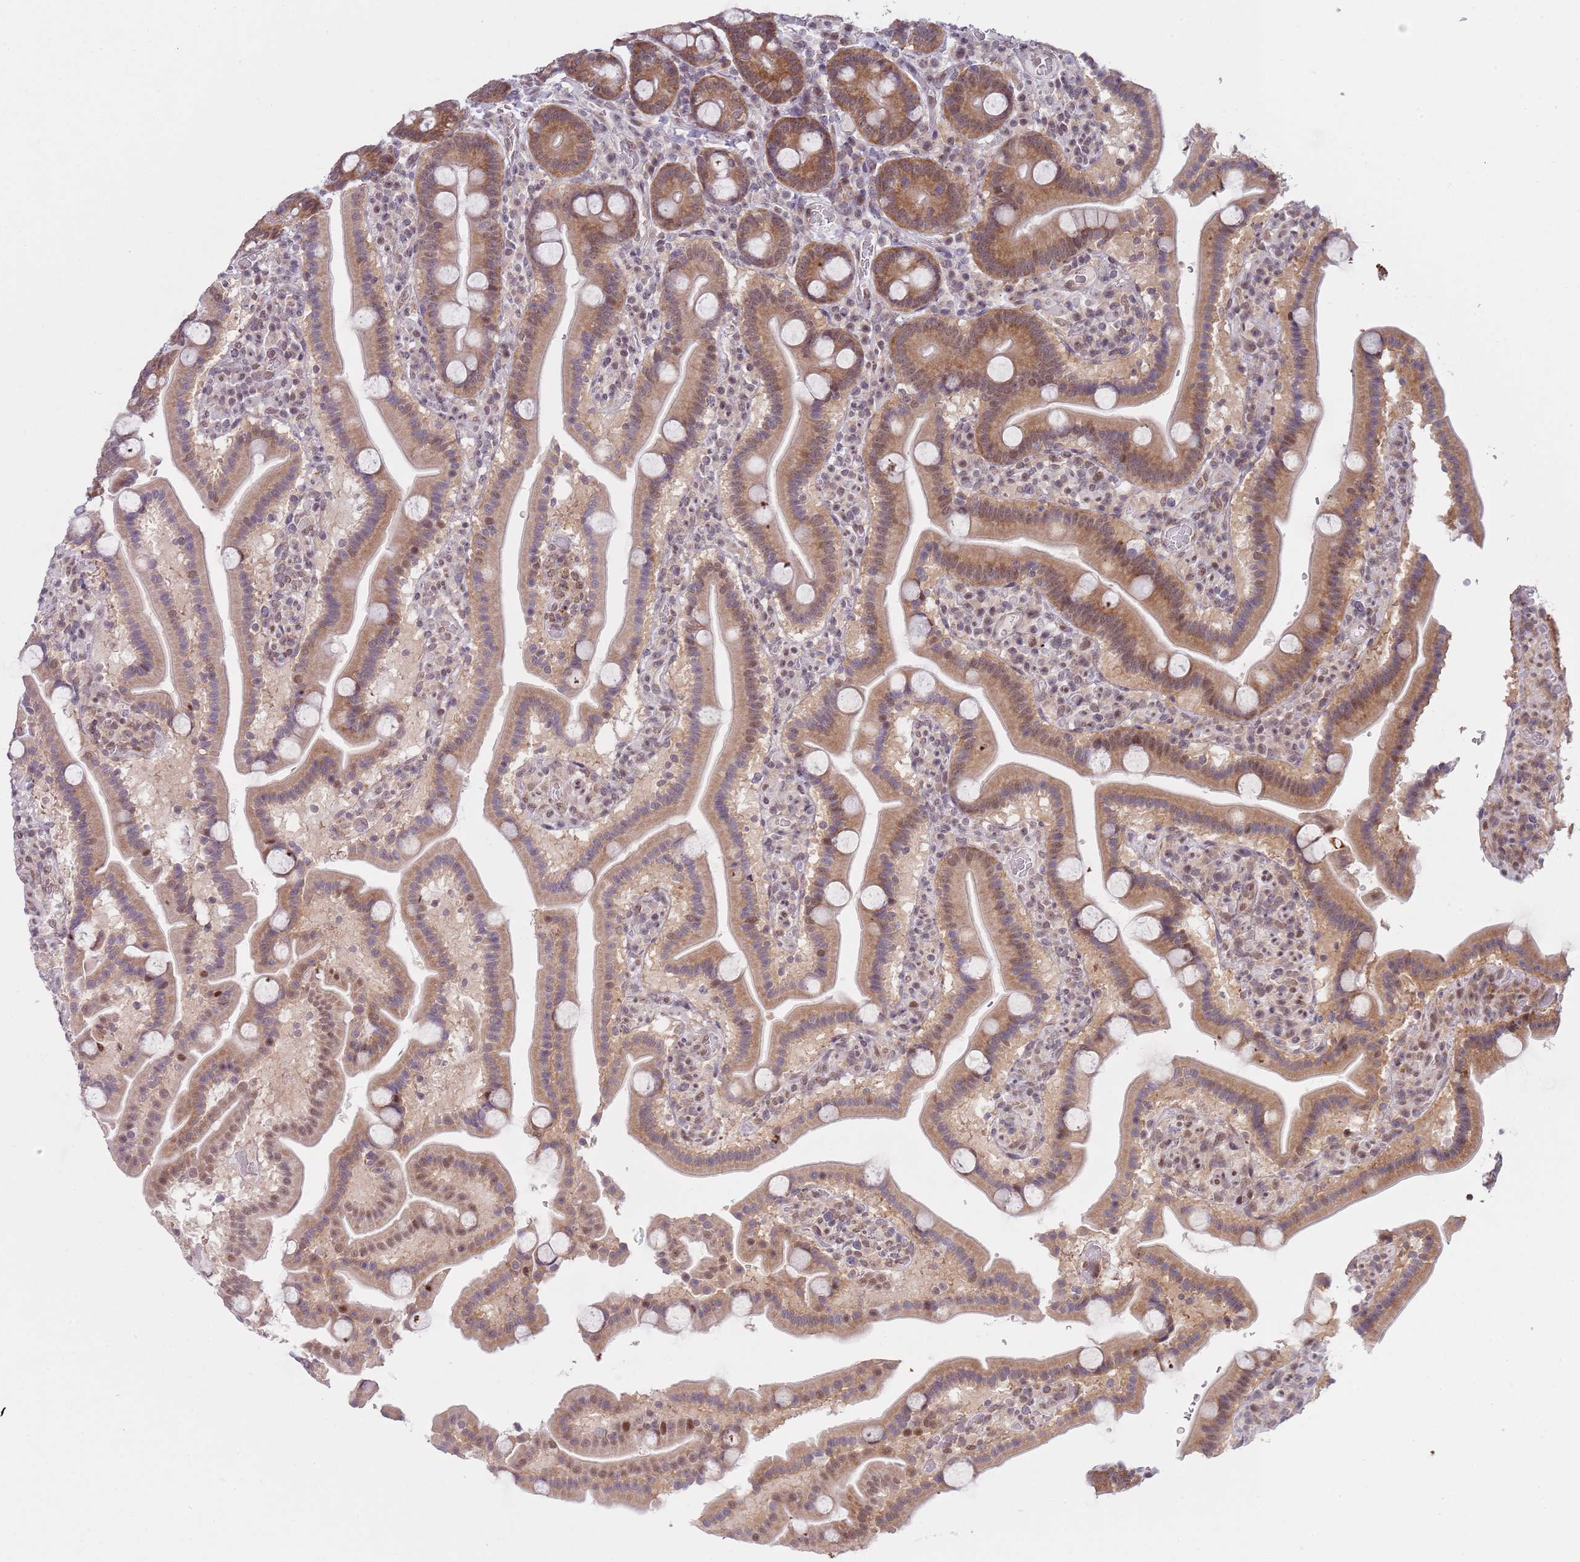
{"staining": {"intensity": "moderate", "quantity": ">75%", "location": "cytoplasmic/membranous,nuclear"}, "tissue": "duodenum", "cell_type": "Glandular cells", "image_type": "normal", "snomed": [{"axis": "morphology", "description": "Normal tissue, NOS"}, {"axis": "topography", "description": "Duodenum"}], "caption": "IHC (DAB (3,3'-diaminobenzidine)) staining of normal human duodenum exhibits moderate cytoplasmic/membranous,nuclear protein staining in about >75% of glandular cells.", "gene": "SLC25A32", "patient": {"sex": "male", "age": 55}}